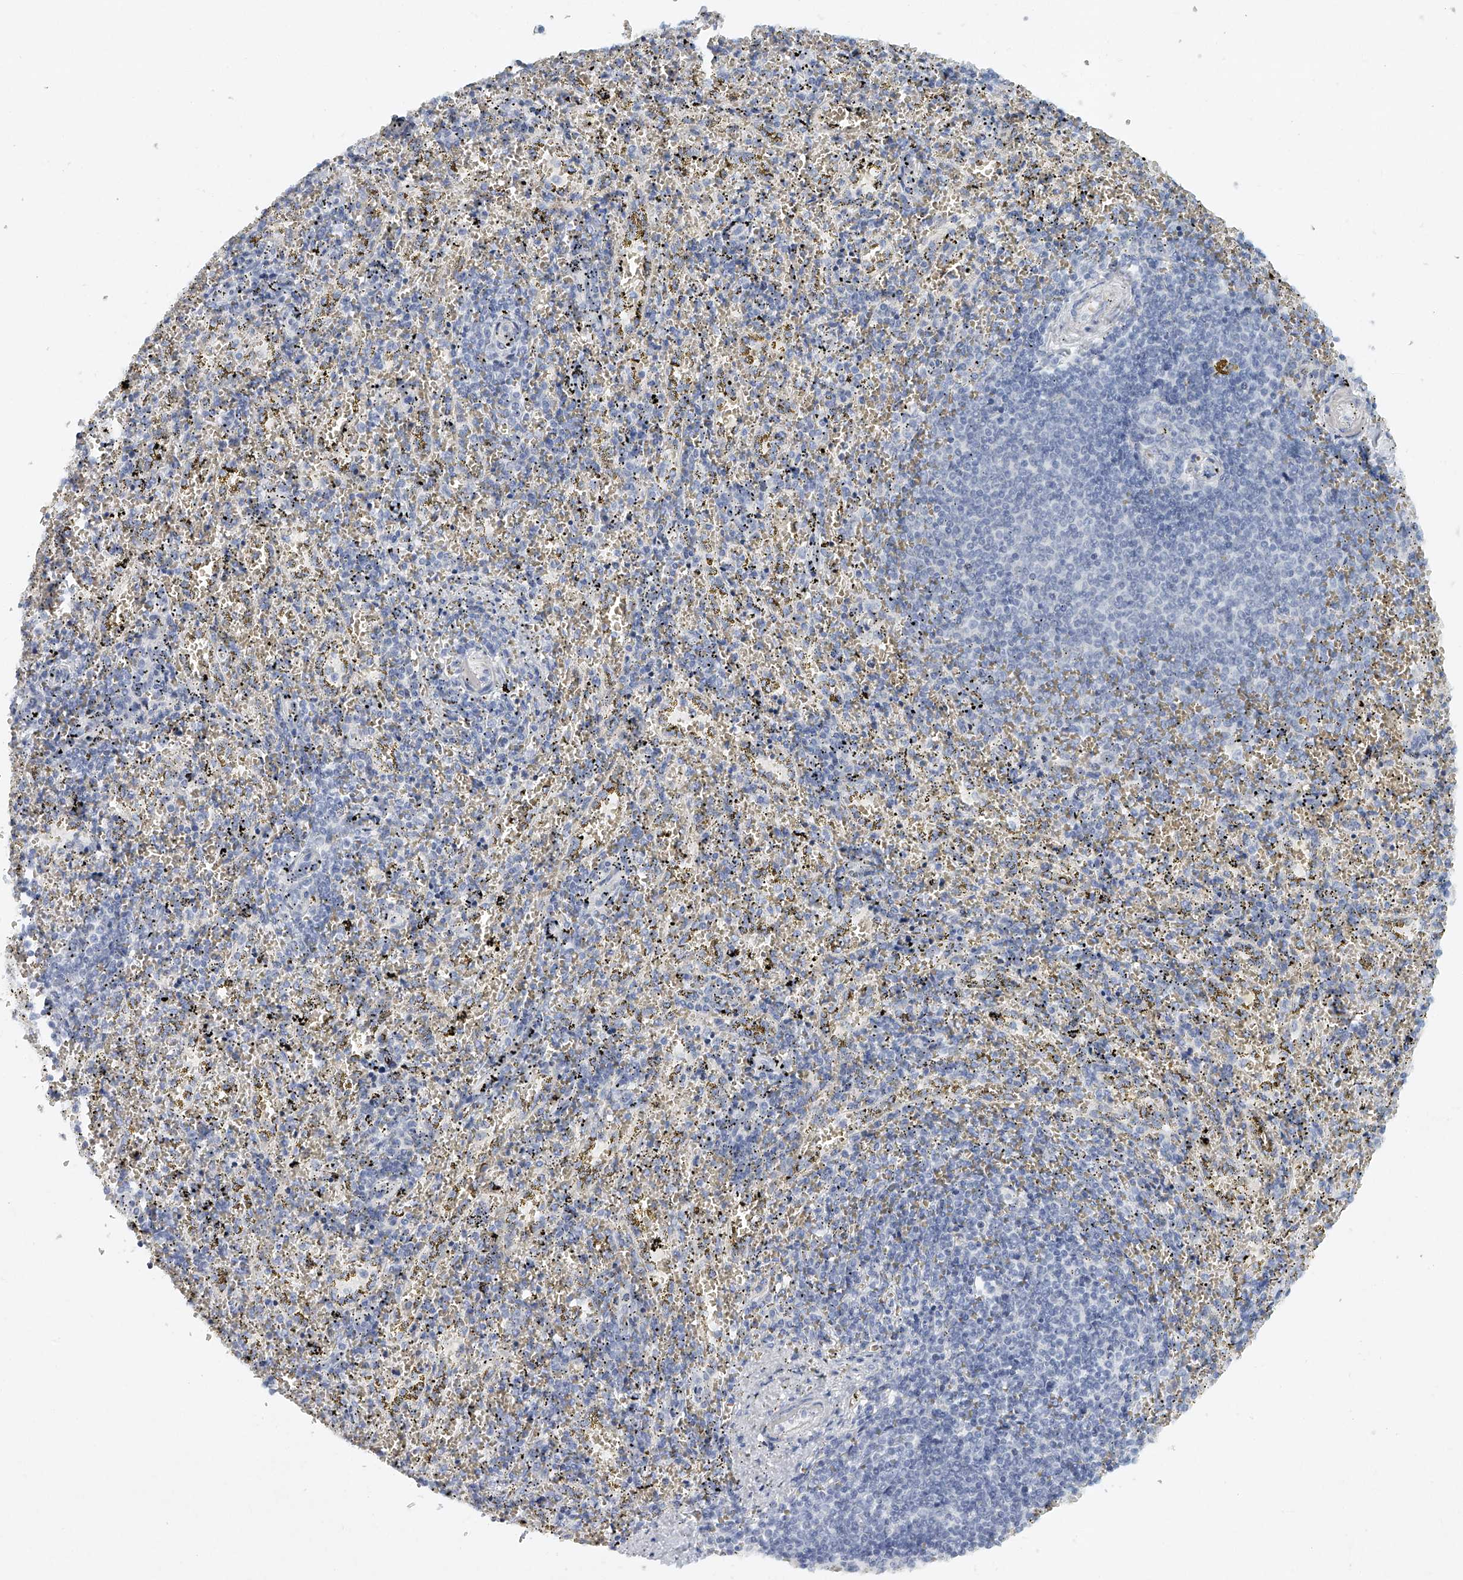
{"staining": {"intensity": "negative", "quantity": "none", "location": "none"}, "tissue": "spleen", "cell_type": "Cells in red pulp", "image_type": "normal", "snomed": [{"axis": "morphology", "description": "Normal tissue, NOS"}, {"axis": "topography", "description": "Spleen"}], "caption": "Cells in red pulp are negative for brown protein staining in normal spleen. (DAB (3,3'-diaminobenzidine) immunohistochemistry, high magnification).", "gene": "FAT2", "patient": {"sex": "male", "age": 11}}